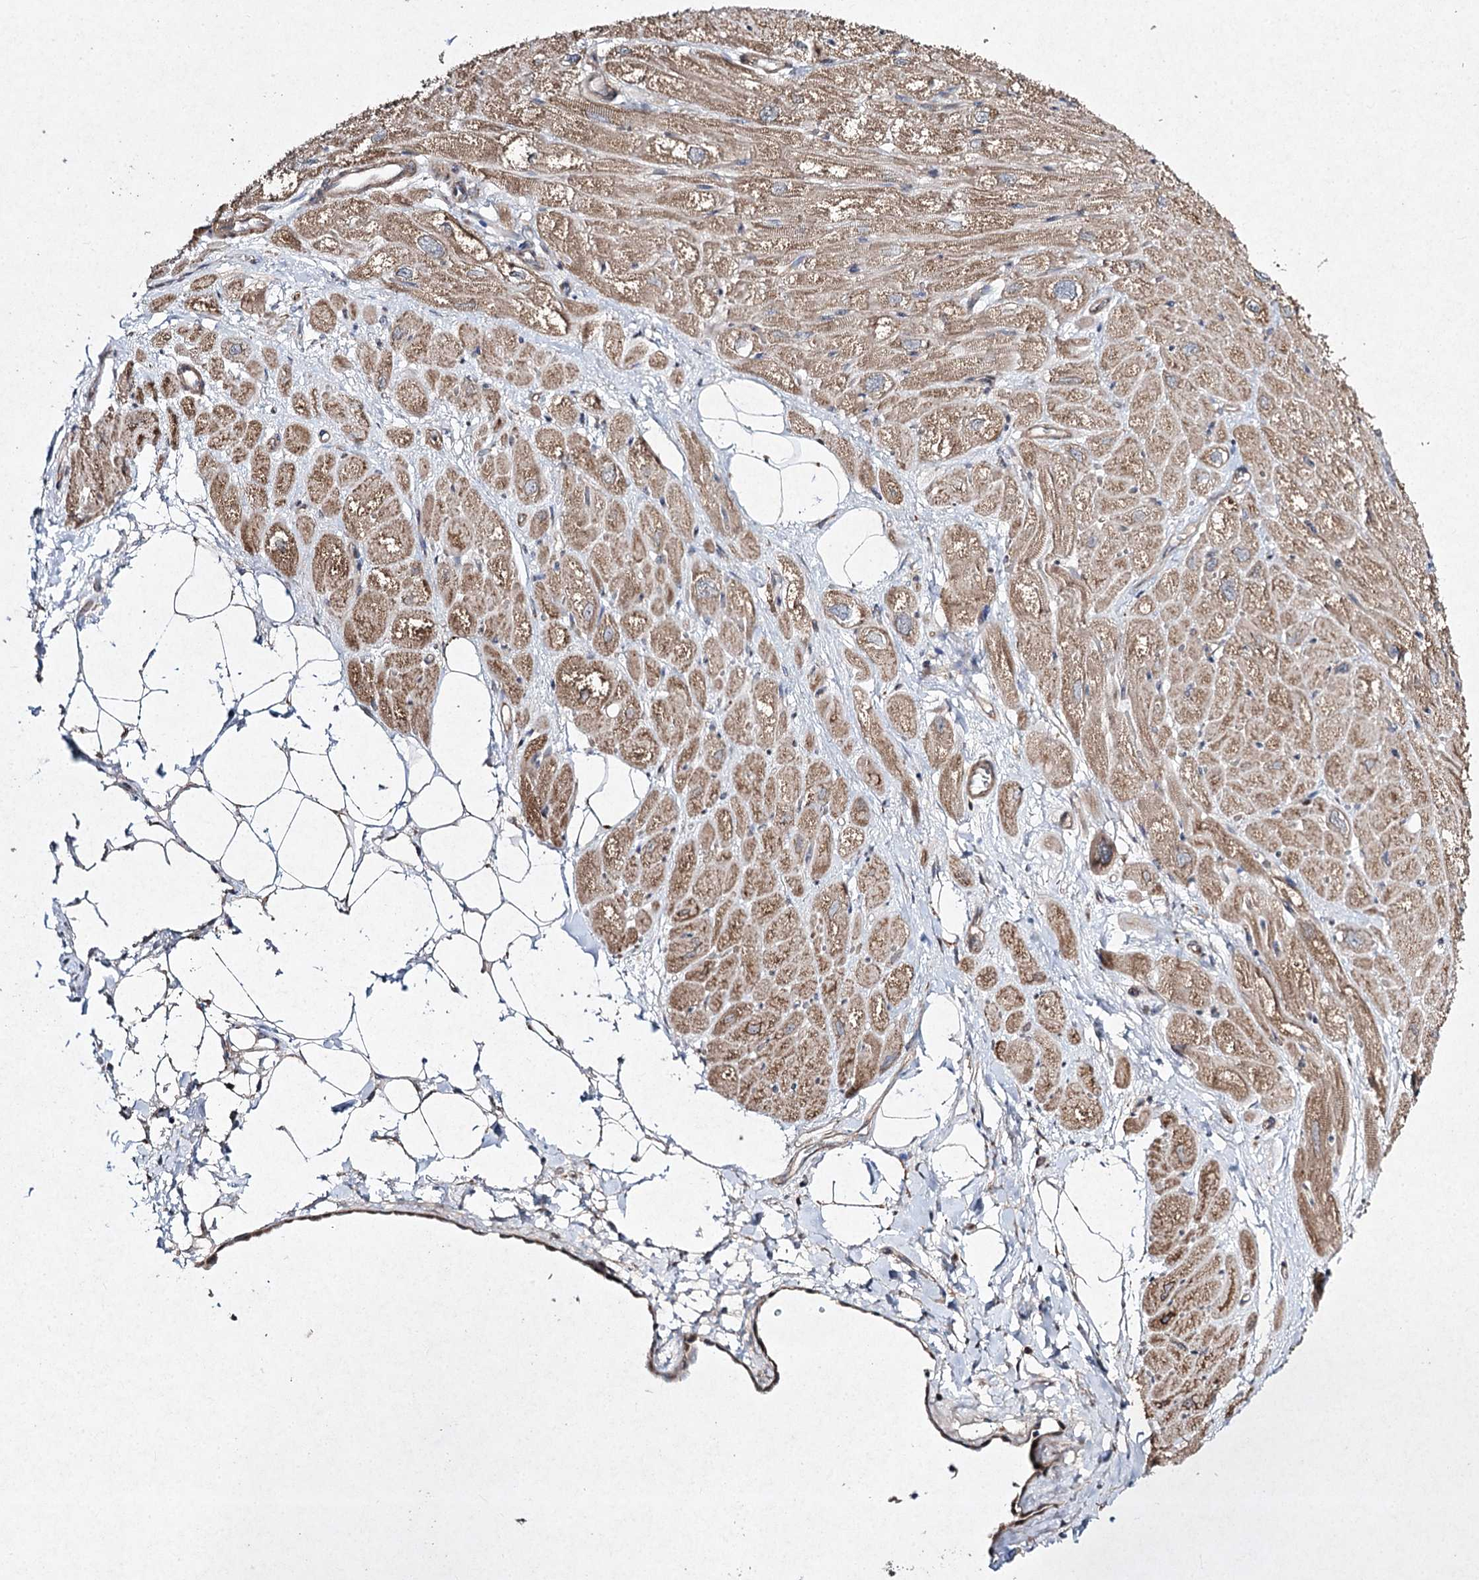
{"staining": {"intensity": "moderate", "quantity": ">75%", "location": "cytoplasmic/membranous"}, "tissue": "heart muscle", "cell_type": "Cardiomyocytes", "image_type": "normal", "snomed": [{"axis": "morphology", "description": "Normal tissue, NOS"}, {"axis": "topography", "description": "Heart"}], "caption": "Brown immunohistochemical staining in normal heart muscle reveals moderate cytoplasmic/membranous staining in about >75% of cardiomyocytes. (Stains: DAB in brown, nuclei in blue, Microscopy: brightfield microscopy at high magnification).", "gene": "FANCL", "patient": {"sex": "male", "age": 50}}